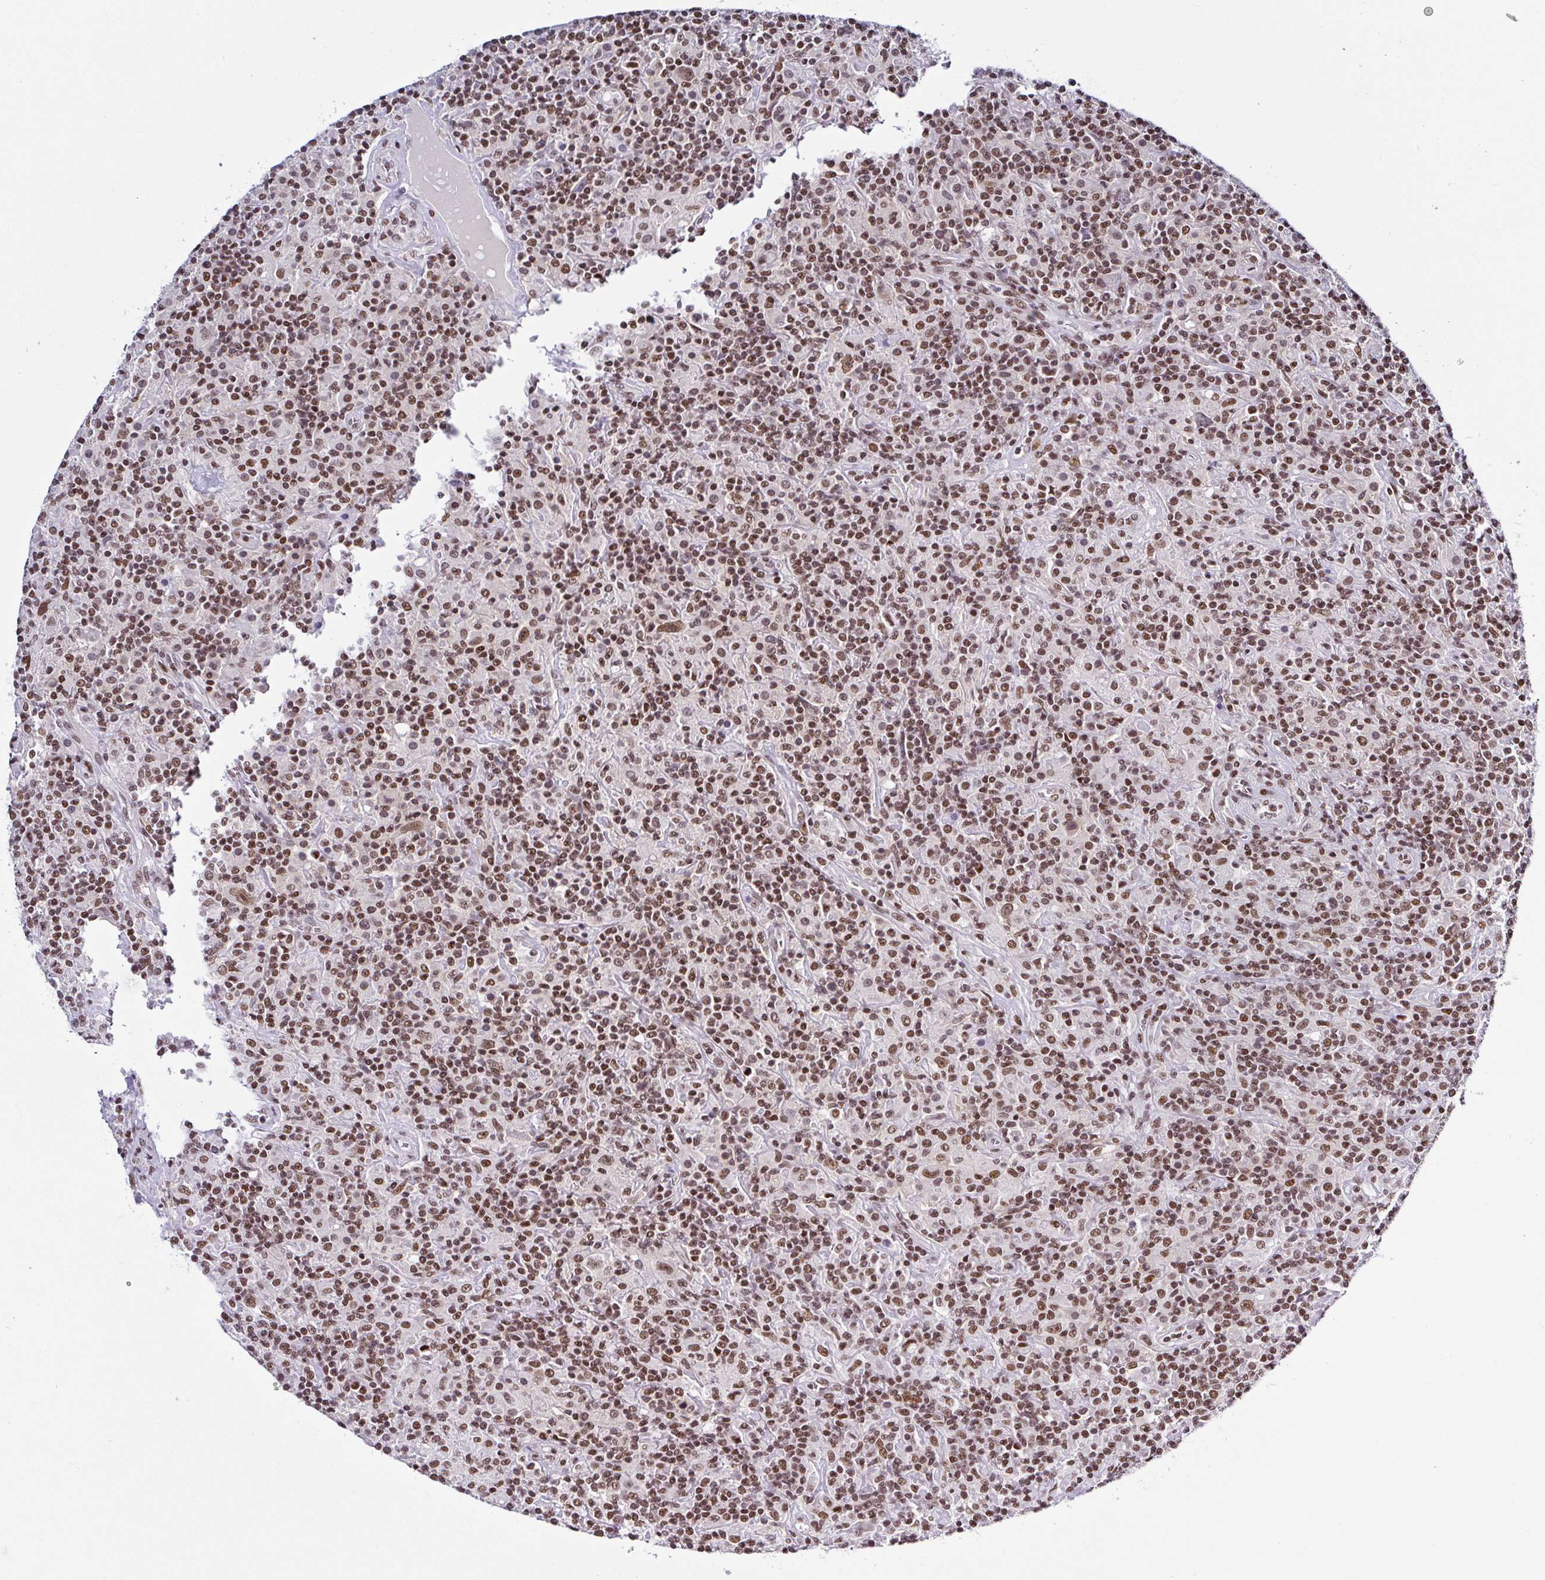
{"staining": {"intensity": "moderate", "quantity": ">75%", "location": "nuclear"}, "tissue": "lymphoma", "cell_type": "Tumor cells", "image_type": "cancer", "snomed": [{"axis": "morphology", "description": "Hodgkin's disease, NOS"}, {"axis": "topography", "description": "Lymph node"}], "caption": "IHC staining of lymphoma, which shows medium levels of moderate nuclear staining in about >75% of tumor cells indicating moderate nuclear protein expression. The staining was performed using DAB (3,3'-diaminobenzidine) (brown) for protein detection and nuclei were counterstained in hematoxylin (blue).", "gene": "DR1", "patient": {"sex": "male", "age": 70}}